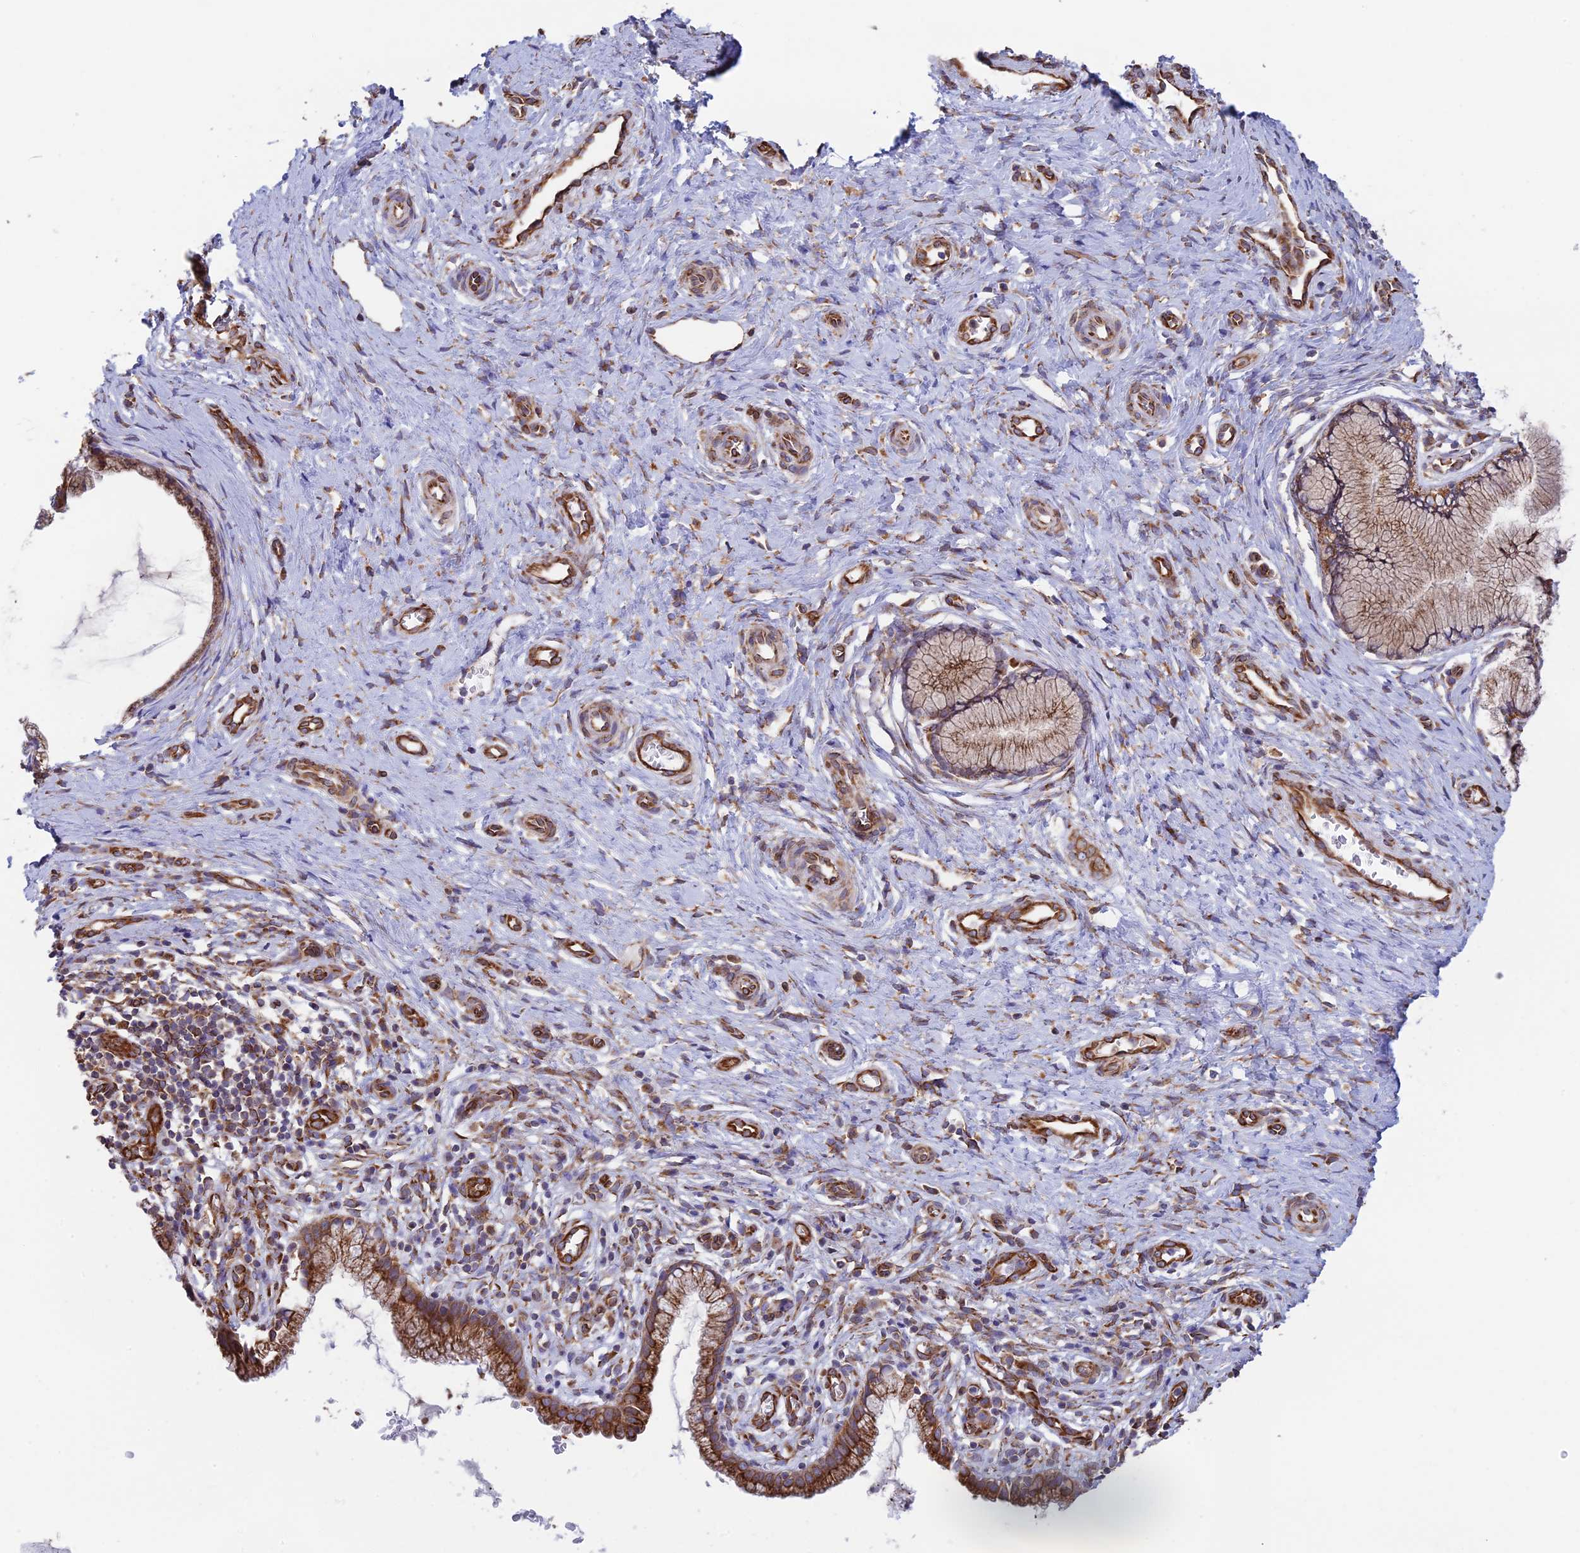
{"staining": {"intensity": "moderate", "quantity": ">75%", "location": "cytoplasmic/membranous"}, "tissue": "cervix", "cell_type": "Glandular cells", "image_type": "normal", "snomed": [{"axis": "morphology", "description": "Normal tissue, NOS"}, {"axis": "topography", "description": "Cervix"}], "caption": "Glandular cells demonstrate moderate cytoplasmic/membranous staining in about >75% of cells in unremarkable cervix. (DAB (3,3'-diaminobenzidine) = brown stain, brightfield microscopy at high magnification).", "gene": "CCDC69", "patient": {"sex": "female", "age": 36}}